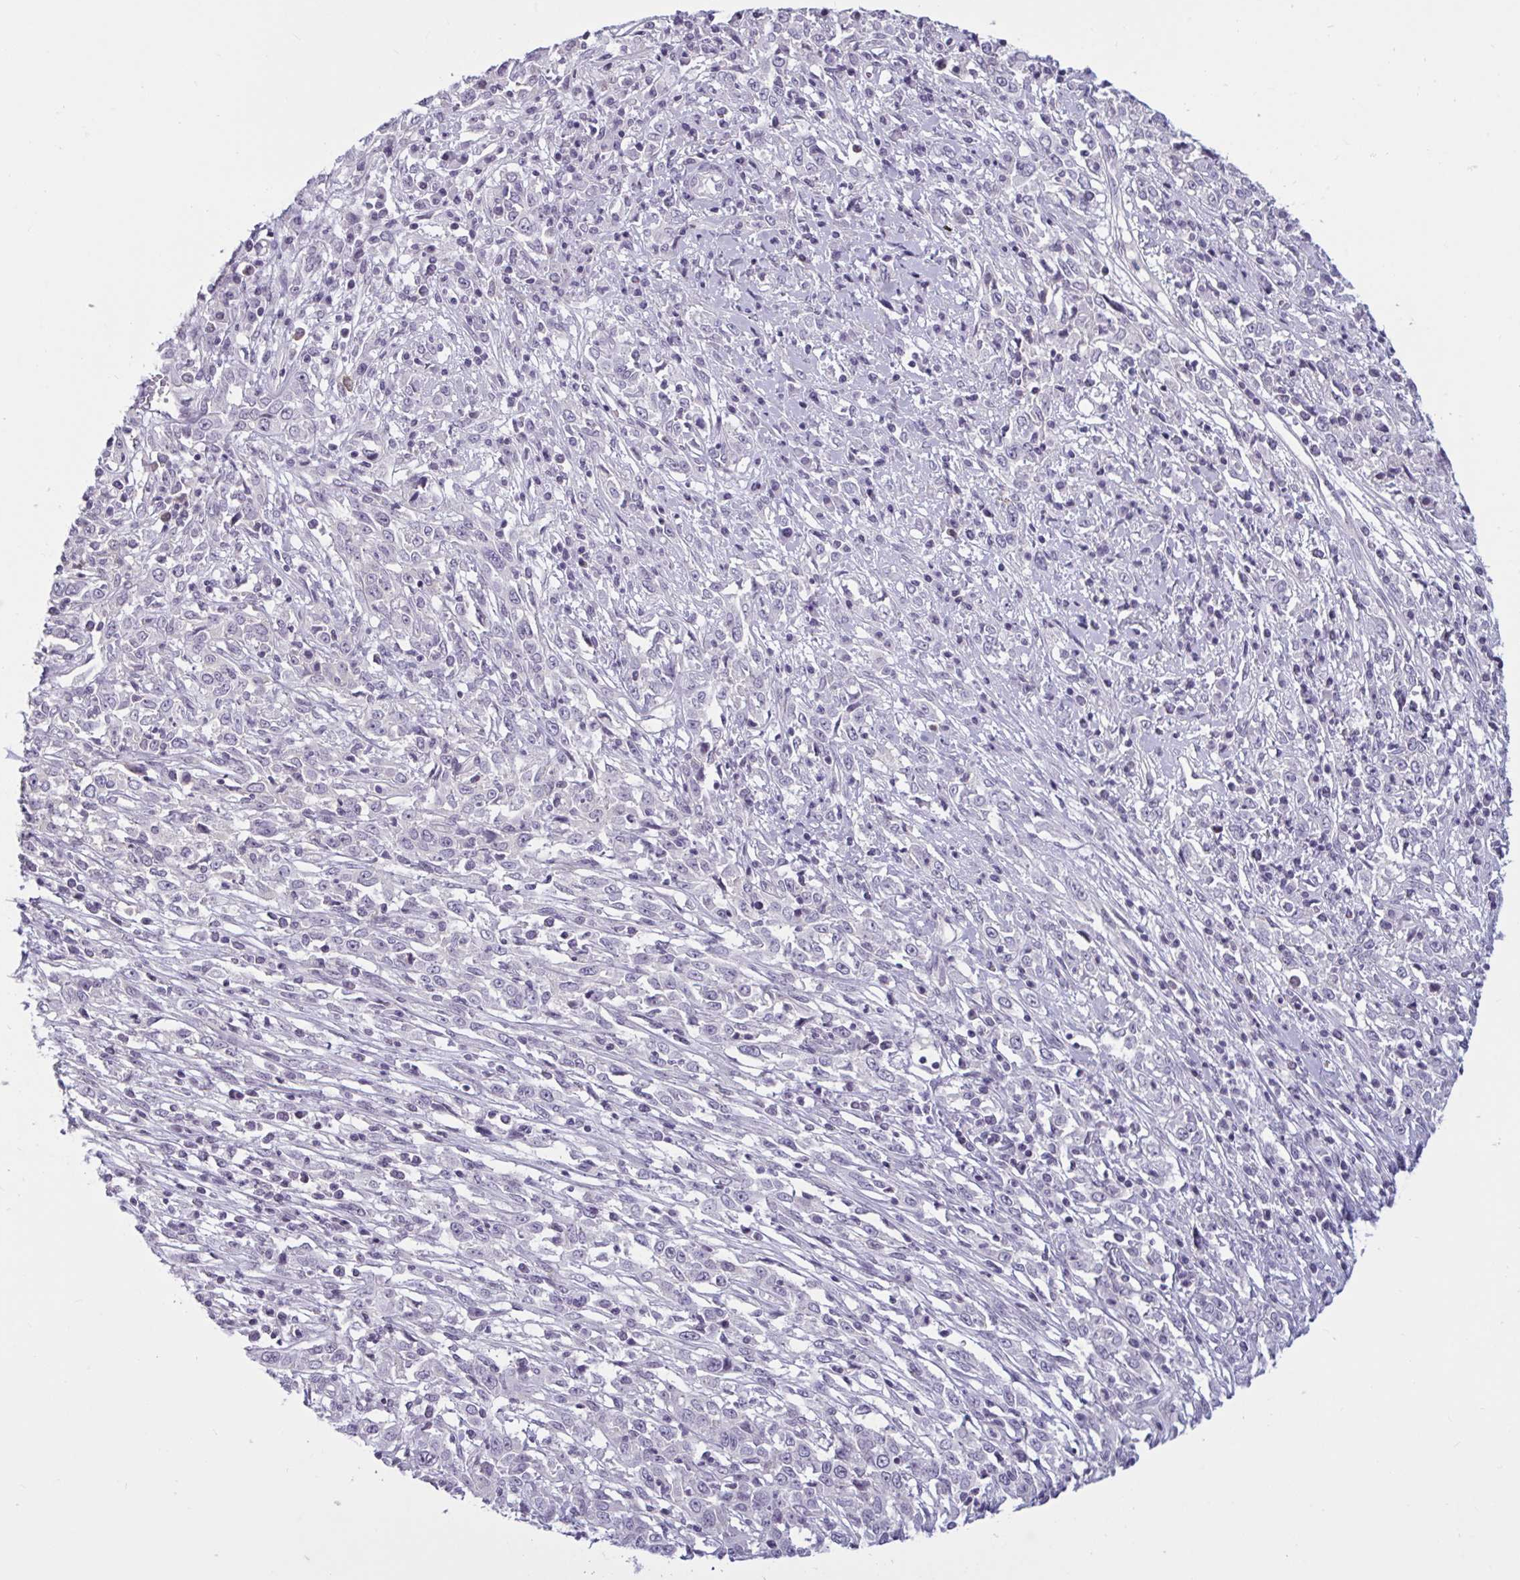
{"staining": {"intensity": "negative", "quantity": "none", "location": "none"}, "tissue": "cervical cancer", "cell_type": "Tumor cells", "image_type": "cancer", "snomed": [{"axis": "morphology", "description": "Adenocarcinoma, NOS"}, {"axis": "topography", "description": "Cervix"}], "caption": "Photomicrograph shows no significant protein expression in tumor cells of cervical cancer (adenocarcinoma).", "gene": "TBC1D4", "patient": {"sex": "female", "age": 40}}